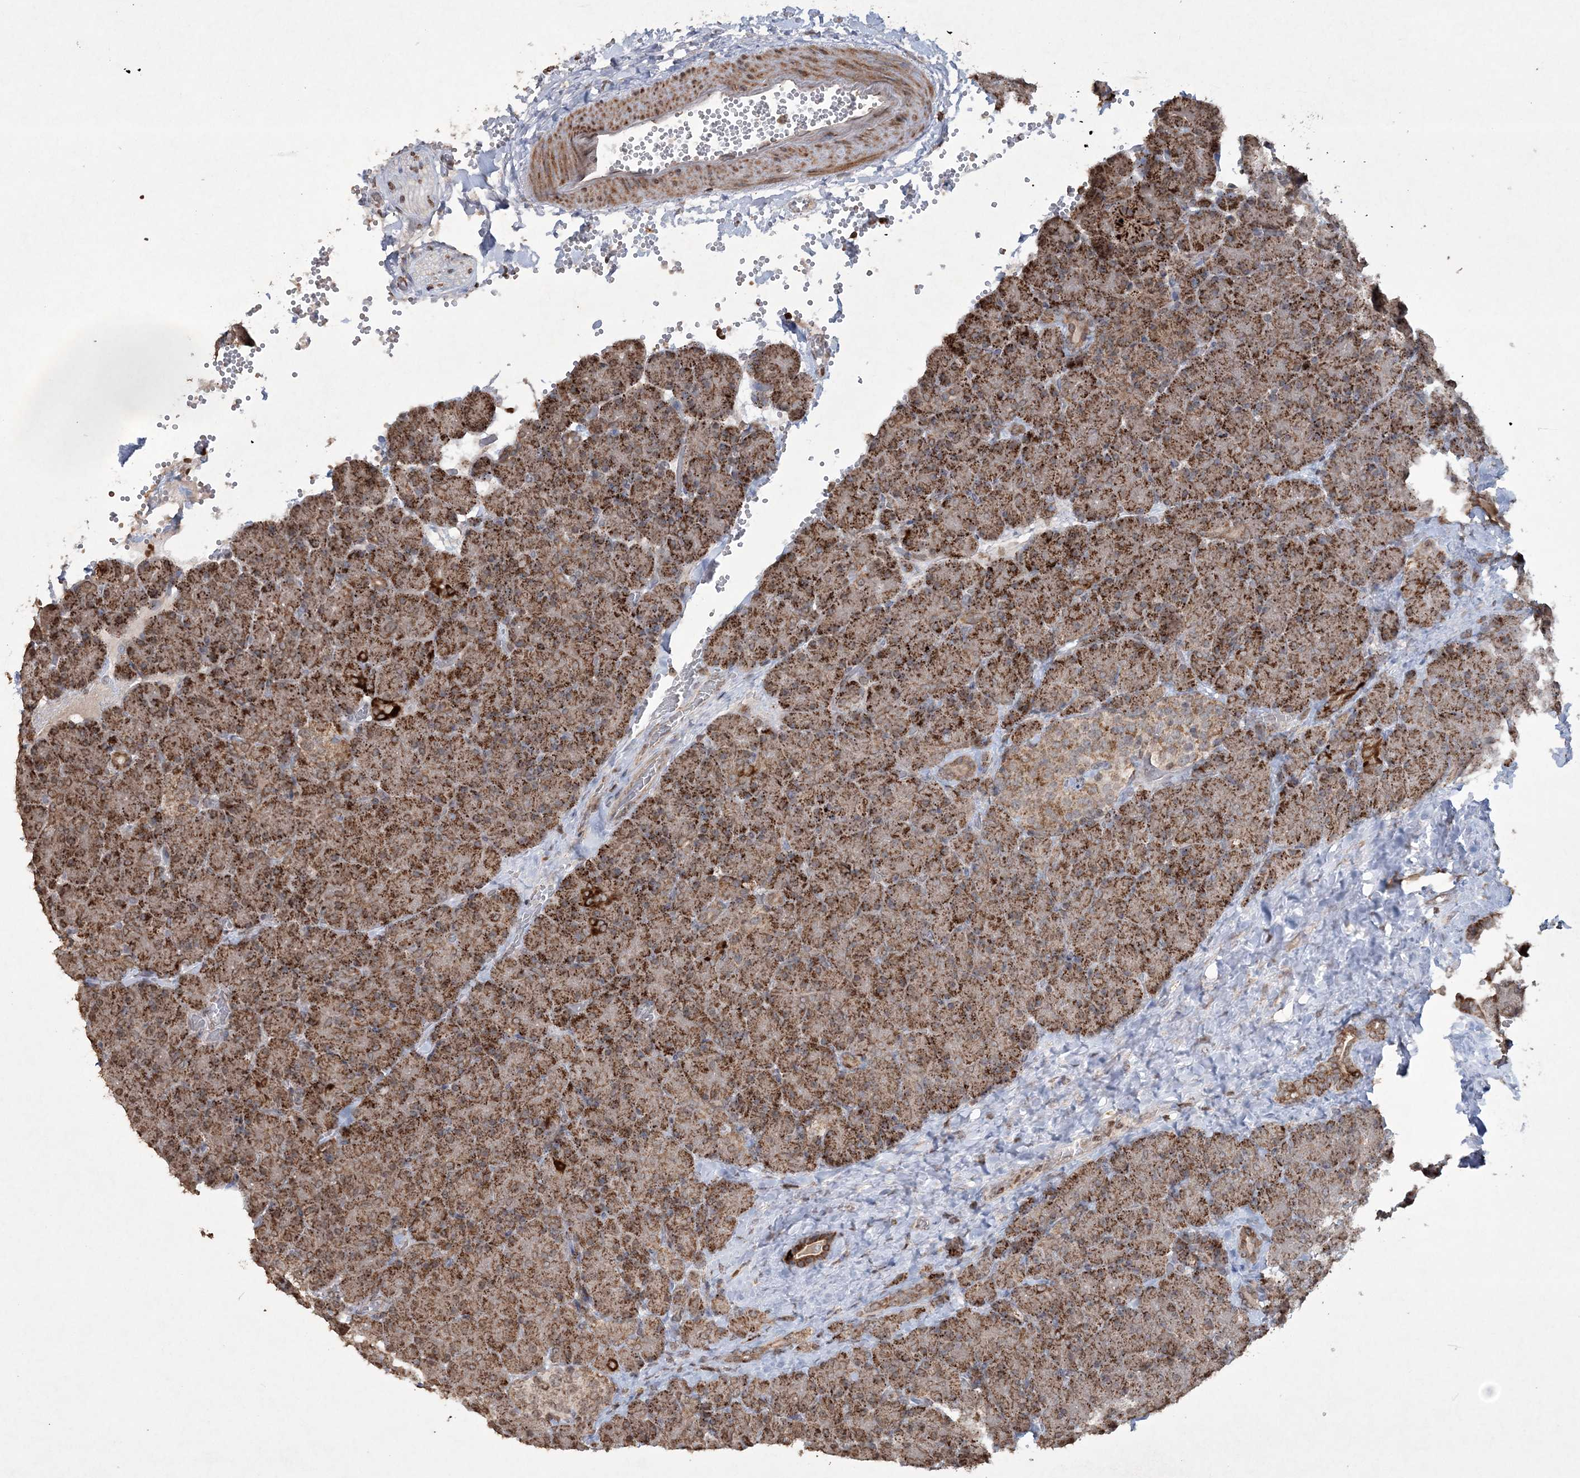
{"staining": {"intensity": "strong", "quantity": ">75%", "location": "cytoplasmic/membranous"}, "tissue": "pancreas", "cell_type": "Exocrine glandular cells", "image_type": "normal", "snomed": [{"axis": "morphology", "description": "Normal tissue, NOS"}, {"axis": "morphology", "description": "Carcinoid, malignant, NOS"}, {"axis": "topography", "description": "Pancreas"}], "caption": "DAB (3,3'-diaminobenzidine) immunohistochemical staining of benign pancreas displays strong cytoplasmic/membranous protein positivity in approximately >75% of exocrine glandular cells.", "gene": "TTC7A", "patient": {"sex": "female", "age": 35}}